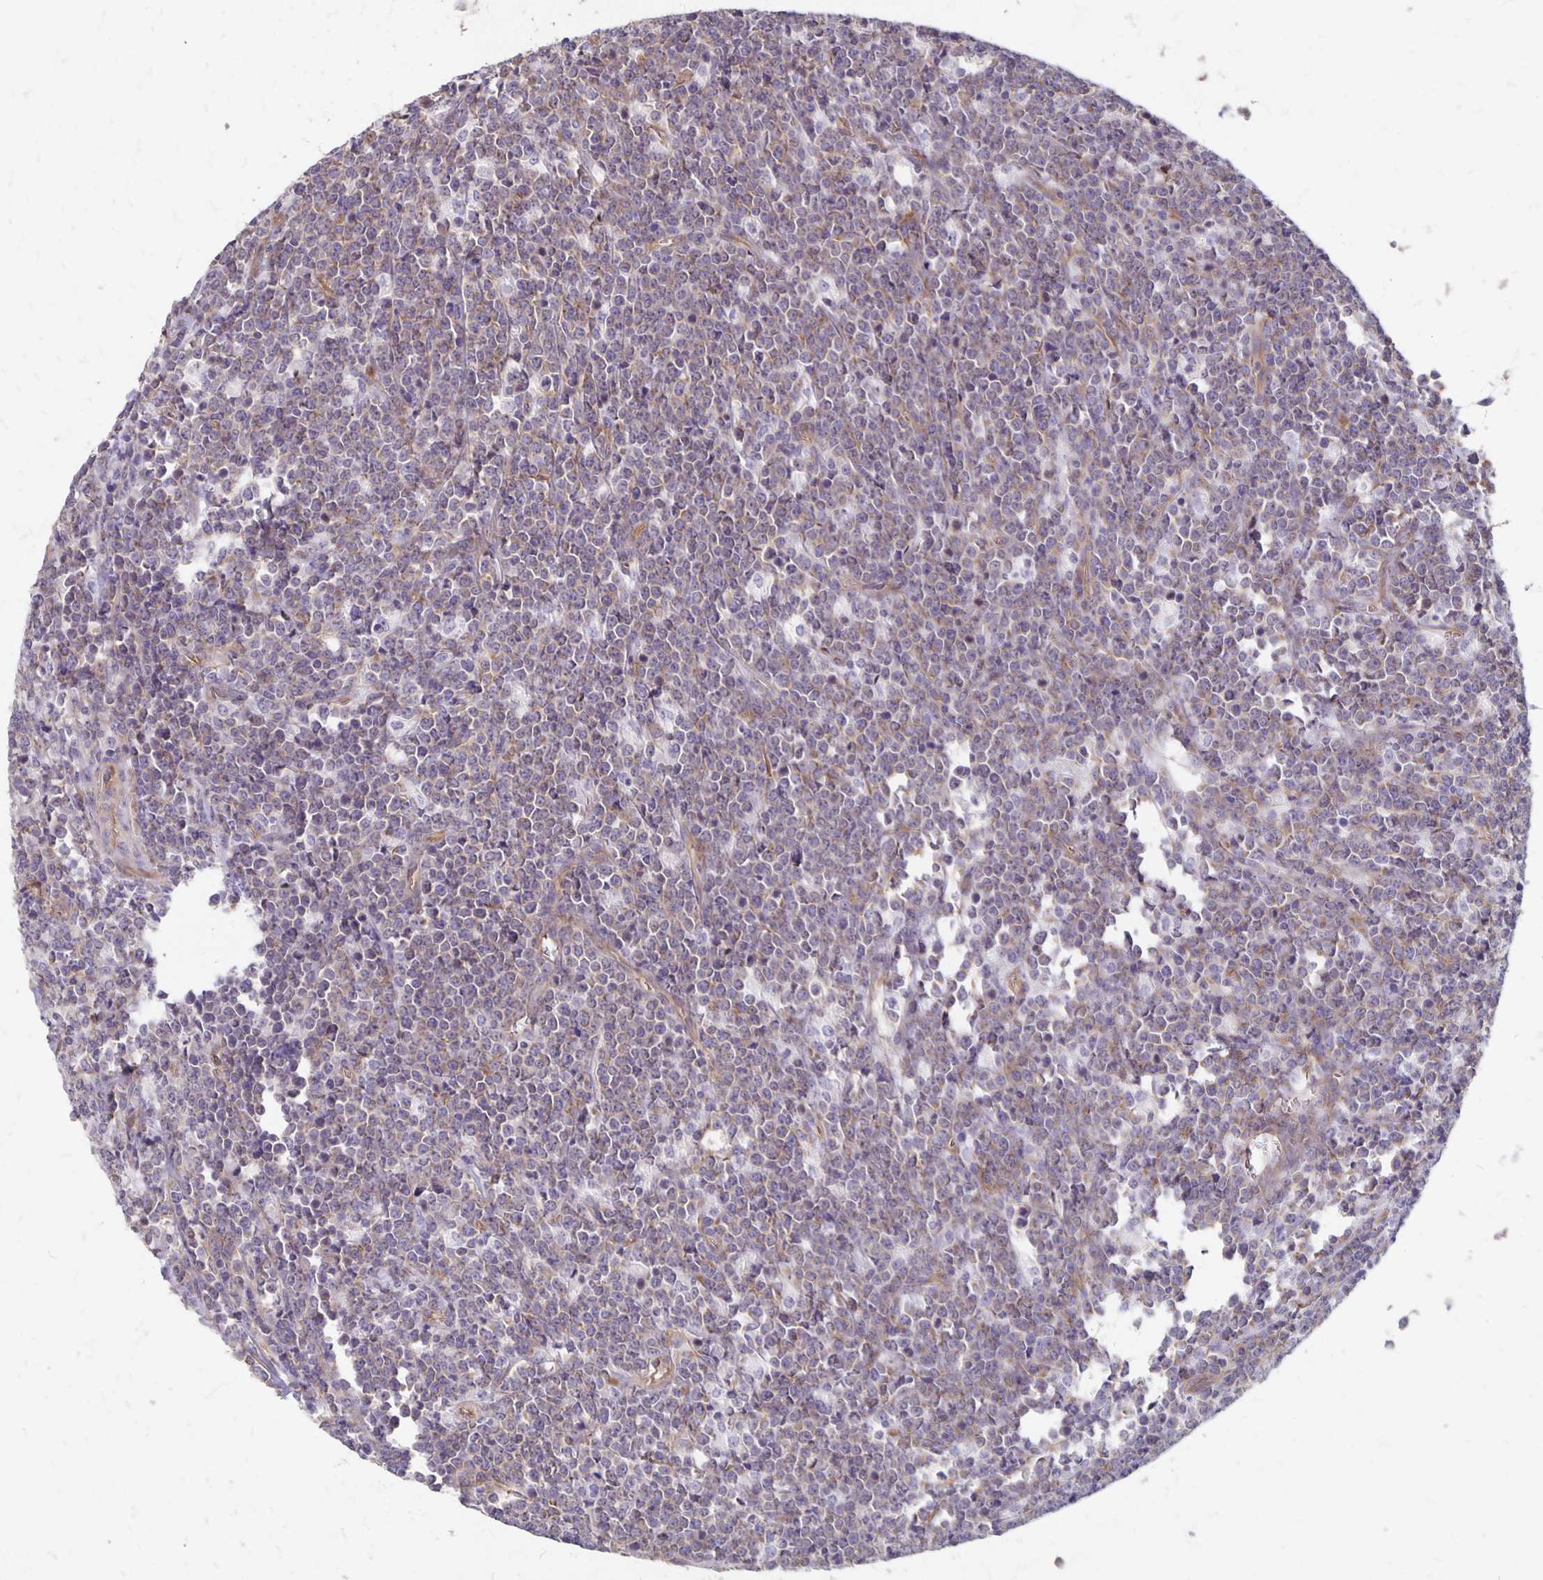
{"staining": {"intensity": "weak", "quantity": "<25%", "location": "cytoplasmic/membranous"}, "tissue": "lymphoma", "cell_type": "Tumor cells", "image_type": "cancer", "snomed": [{"axis": "morphology", "description": "Malignant lymphoma, non-Hodgkin's type, High grade"}, {"axis": "topography", "description": "Small intestine"}], "caption": "Micrograph shows no significant protein positivity in tumor cells of high-grade malignant lymphoma, non-Hodgkin's type.", "gene": "PPP1R3E", "patient": {"sex": "female", "age": 56}}